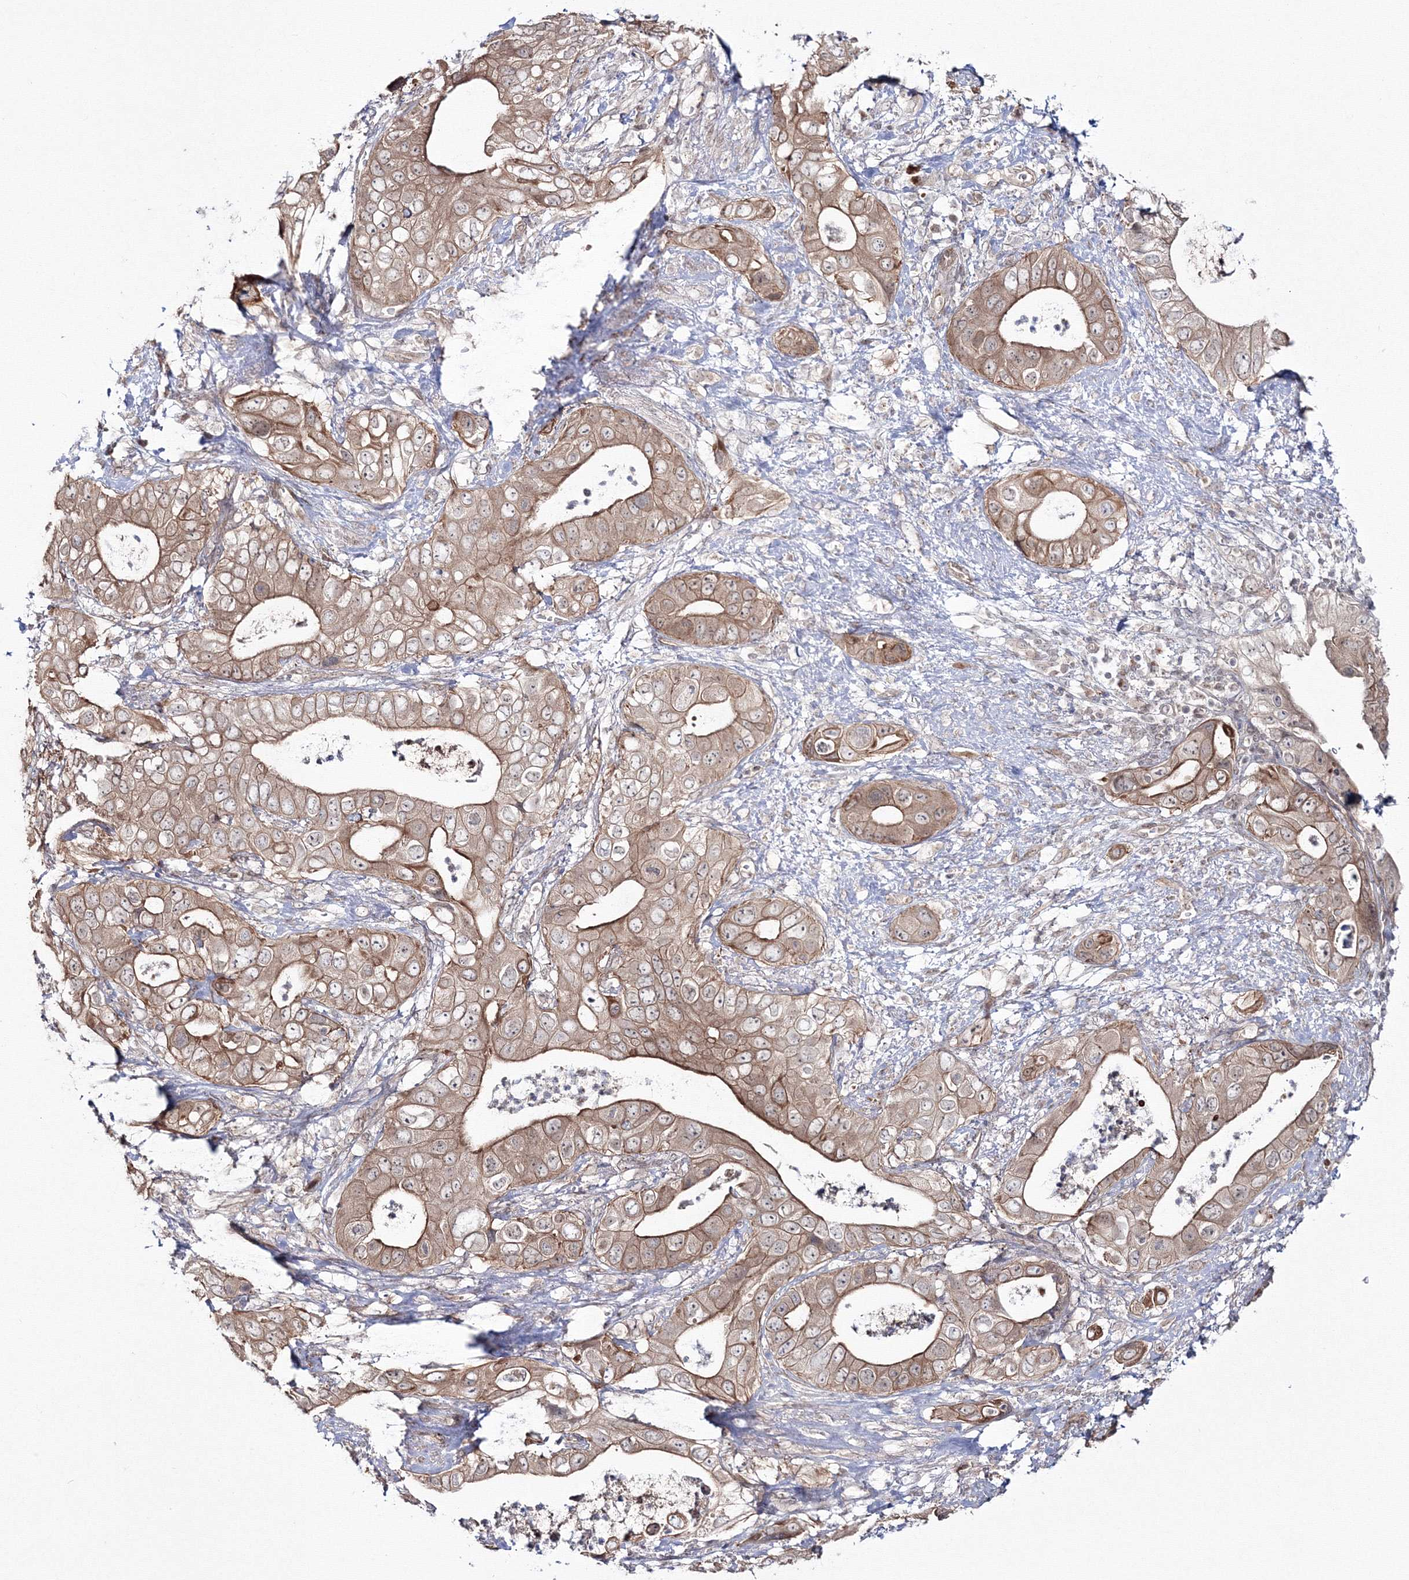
{"staining": {"intensity": "moderate", "quantity": ">75%", "location": "cytoplasmic/membranous"}, "tissue": "pancreatic cancer", "cell_type": "Tumor cells", "image_type": "cancer", "snomed": [{"axis": "morphology", "description": "Adenocarcinoma, NOS"}, {"axis": "topography", "description": "Pancreas"}], "caption": "There is medium levels of moderate cytoplasmic/membranous expression in tumor cells of pancreatic cancer, as demonstrated by immunohistochemical staining (brown color).", "gene": "ZFAND6", "patient": {"sex": "female", "age": 78}}